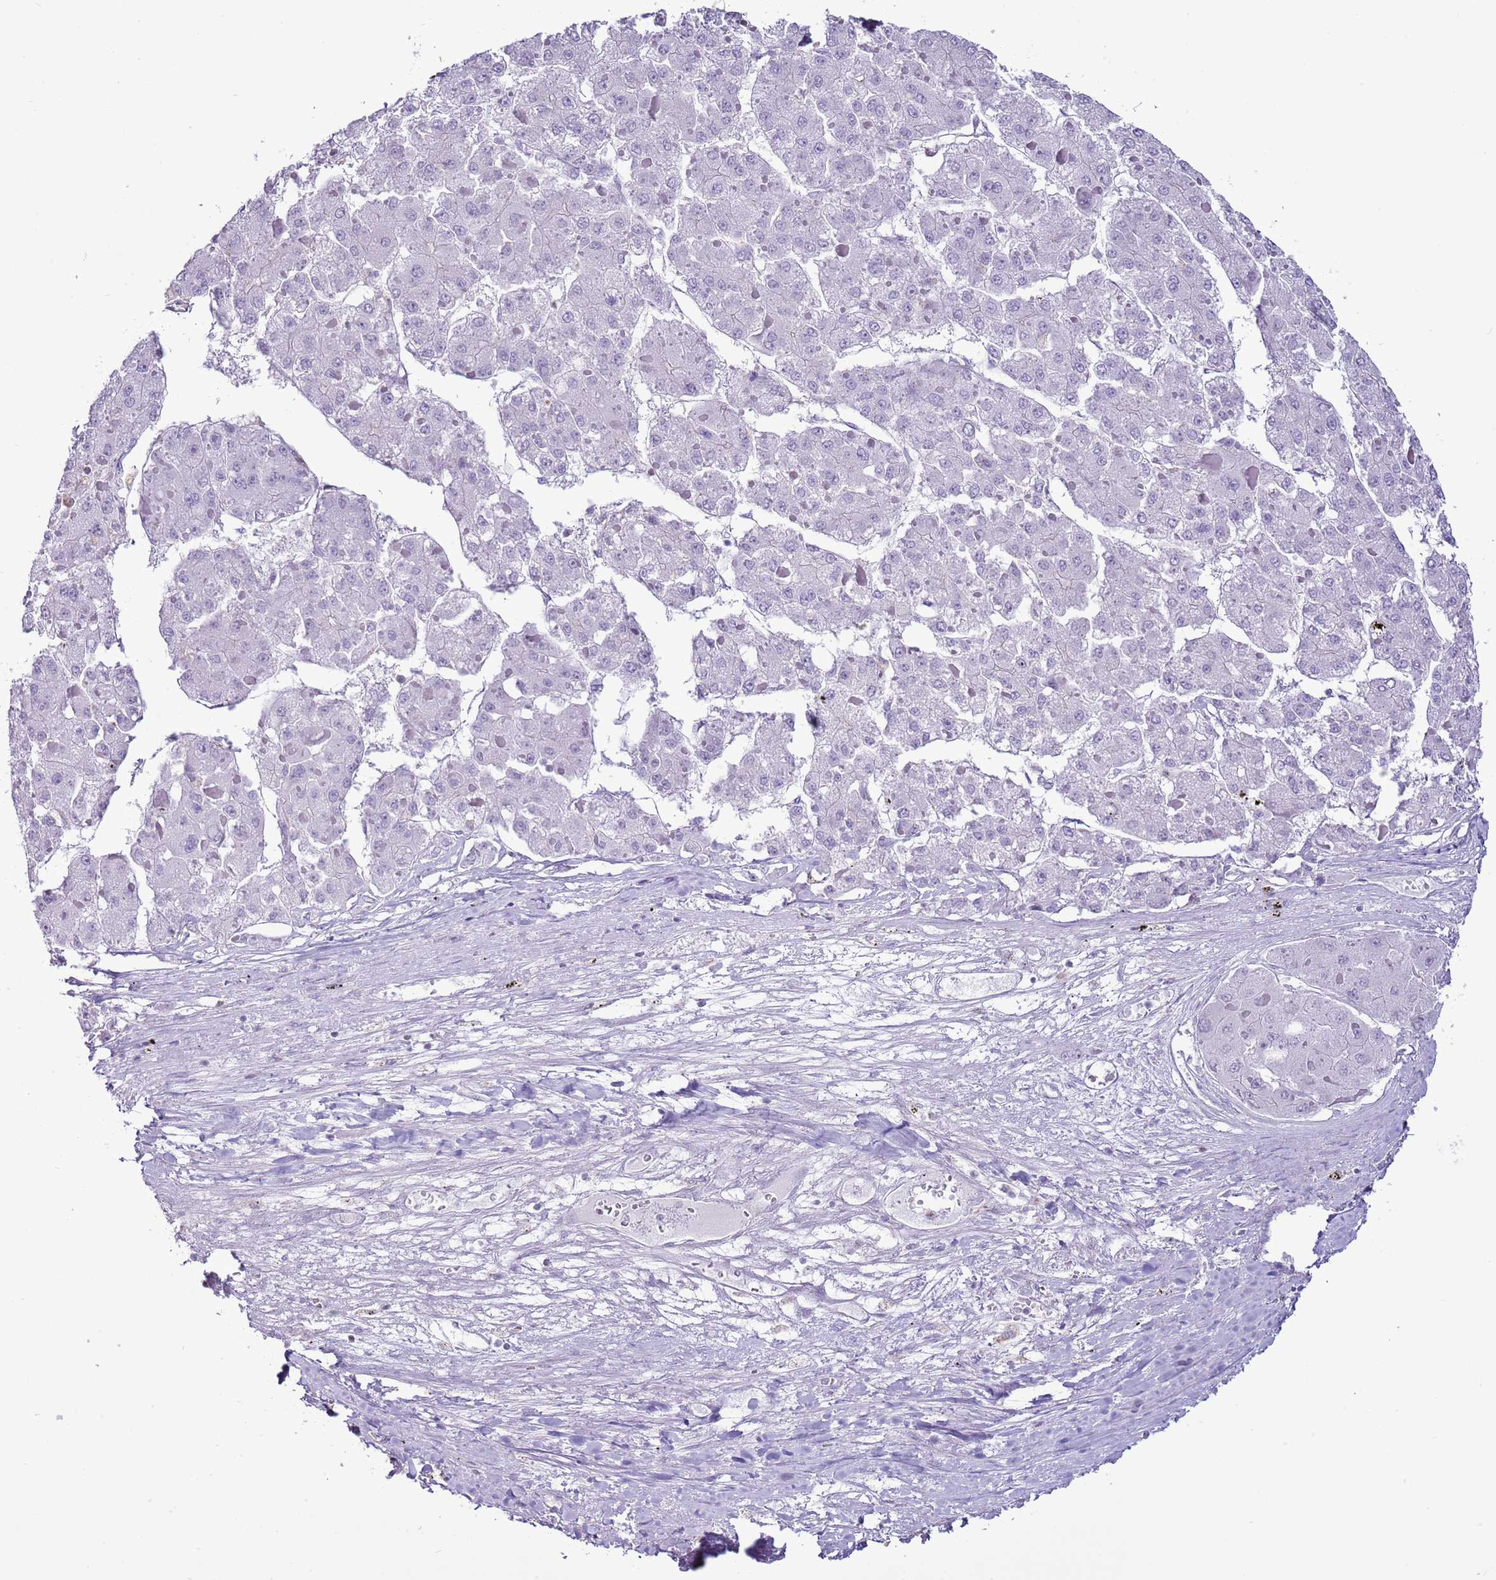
{"staining": {"intensity": "negative", "quantity": "none", "location": "none"}, "tissue": "liver cancer", "cell_type": "Tumor cells", "image_type": "cancer", "snomed": [{"axis": "morphology", "description": "Carcinoma, Hepatocellular, NOS"}, {"axis": "topography", "description": "Liver"}], "caption": "Tumor cells show no significant expression in liver hepatocellular carcinoma.", "gene": "SLC23A1", "patient": {"sex": "female", "age": 73}}